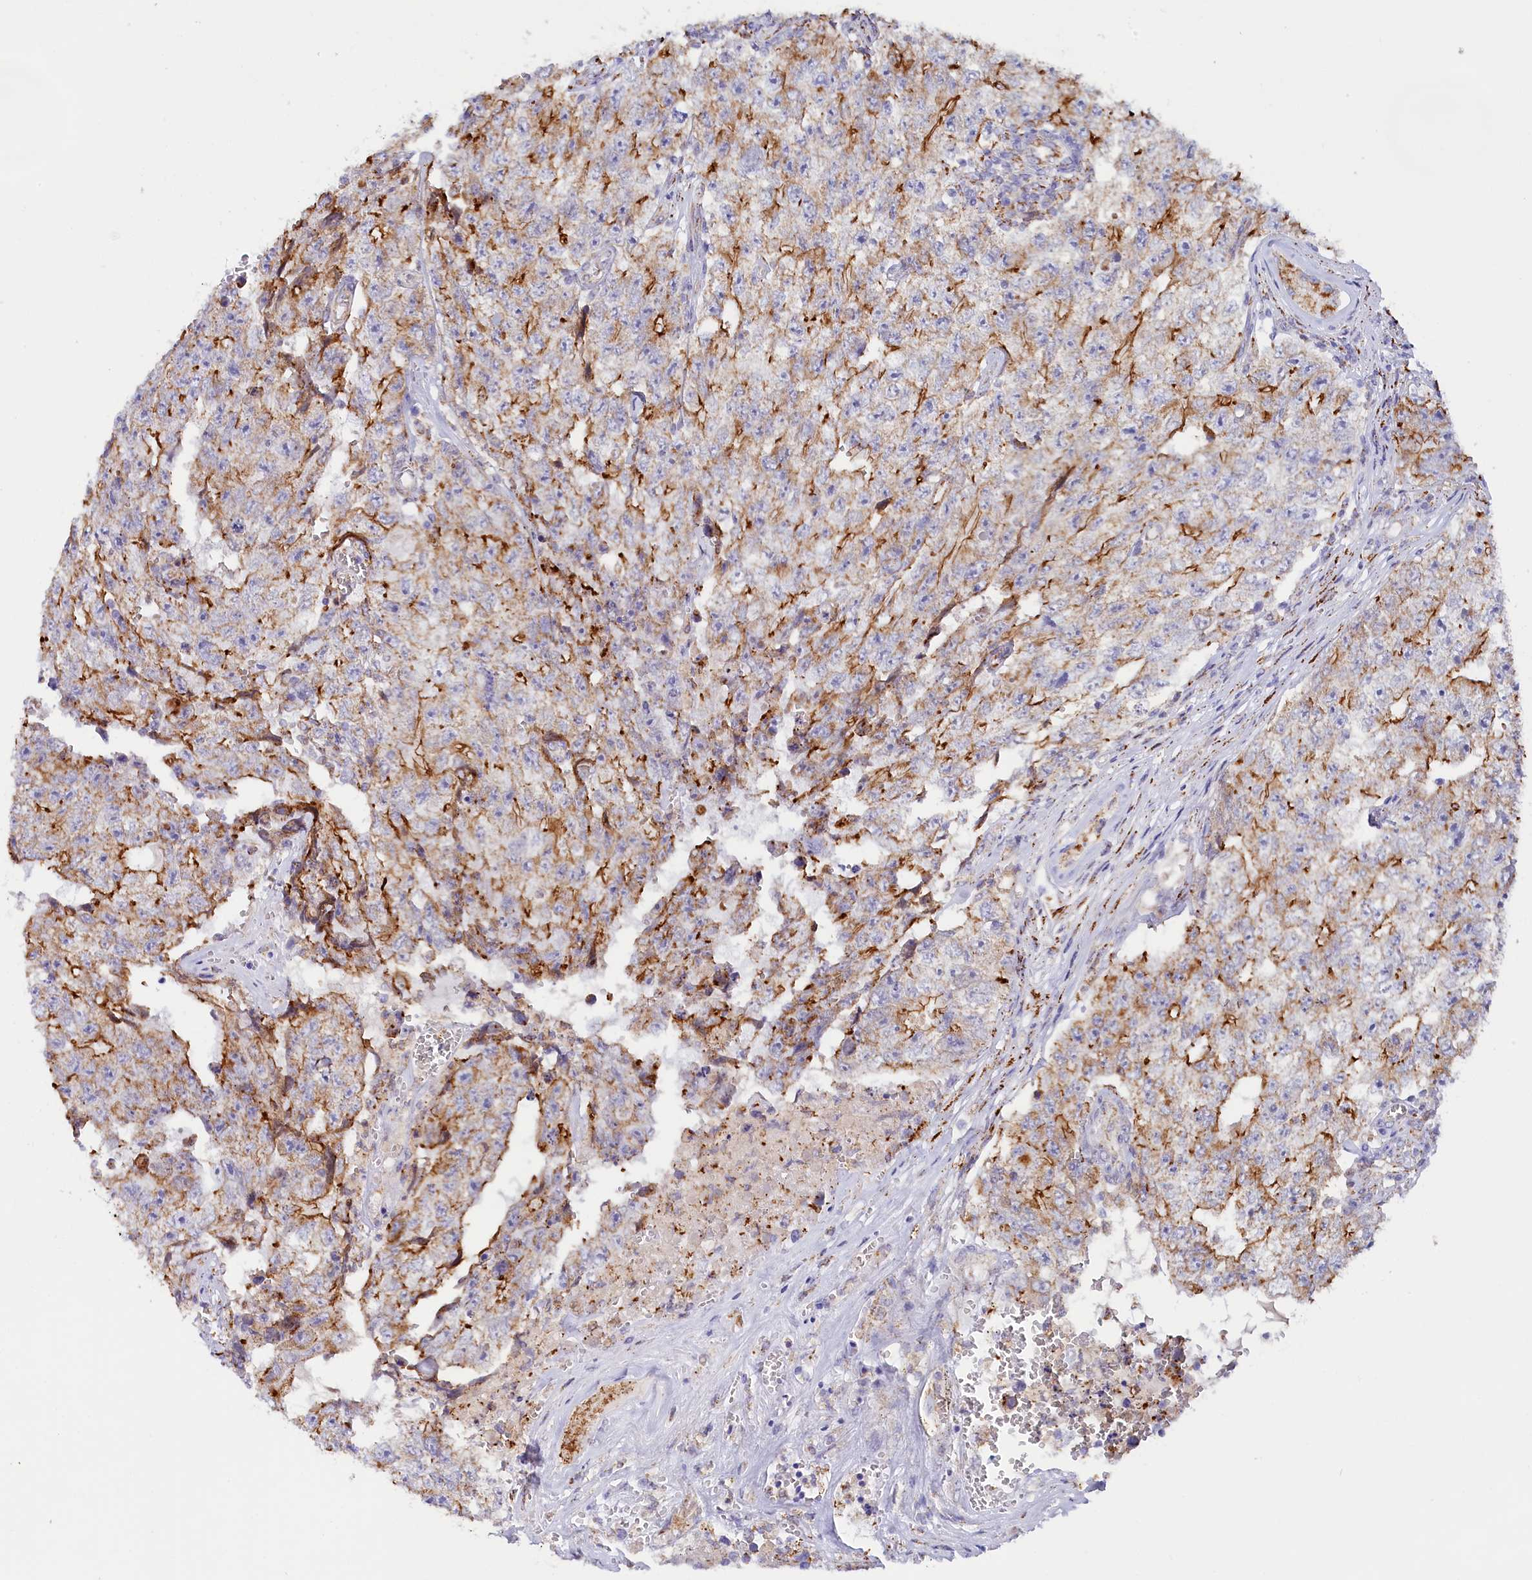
{"staining": {"intensity": "moderate", "quantity": "25%-75%", "location": "cytoplasmic/membranous"}, "tissue": "testis cancer", "cell_type": "Tumor cells", "image_type": "cancer", "snomed": [{"axis": "morphology", "description": "Carcinoma, Embryonal, NOS"}, {"axis": "topography", "description": "Testis"}], "caption": "Protein expression analysis of human testis cancer (embryonal carcinoma) reveals moderate cytoplasmic/membranous expression in approximately 25%-75% of tumor cells.", "gene": "AKTIP", "patient": {"sex": "male", "age": 17}}